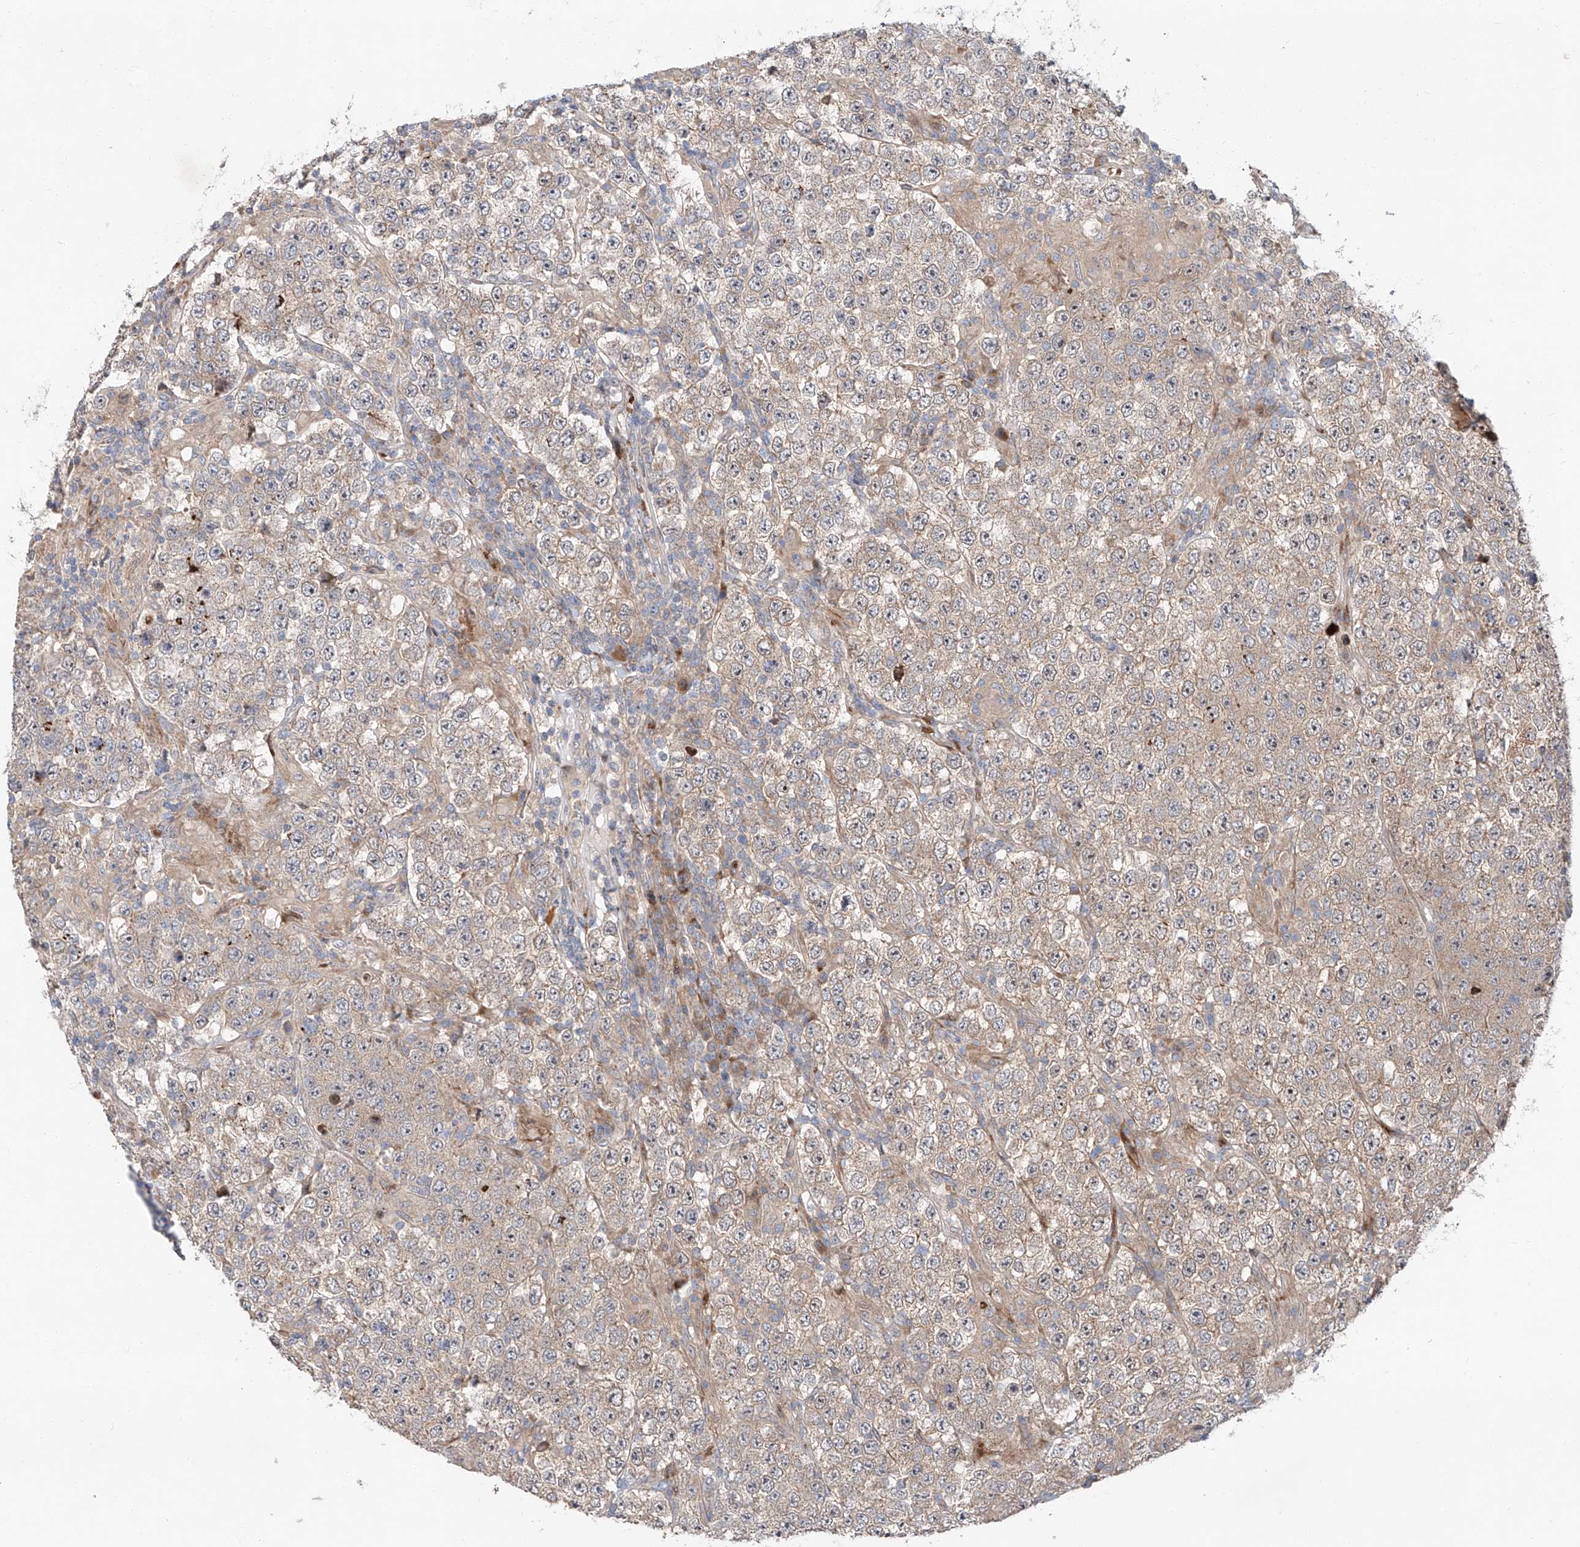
{"staining": {"intensity": "weak", "quantity": "25%-75%", "location": "cytoplasmic/membranous"}, "tissue": "testis cancer", "cell_type": "Tumor cells", "image_type": "cancer", "snomed": [{"axis": "morphology", "description": "Normal tissue, NOS"}, {"axis": "morphology", "description": "Urothelial carcinoma, High grade"}, {"axis": "morphology", "description": "Seminoma, NOS"}, {"axis": "morphology", "description": "Carcinoma, Embryonal, NOS"}, {"axis": "topography", "description": "Urinary bladder"}, {"axis": "topography", "description": "Testis"}], "caption": "IHC image of testis cancer stained for a protein (brown), which shows low levels of weak cytoplasmic/membranous expression in approximately 25%-75% of tumor cells.", "gene": "USF3", "patient": {"sex": "male", "age": 41}}